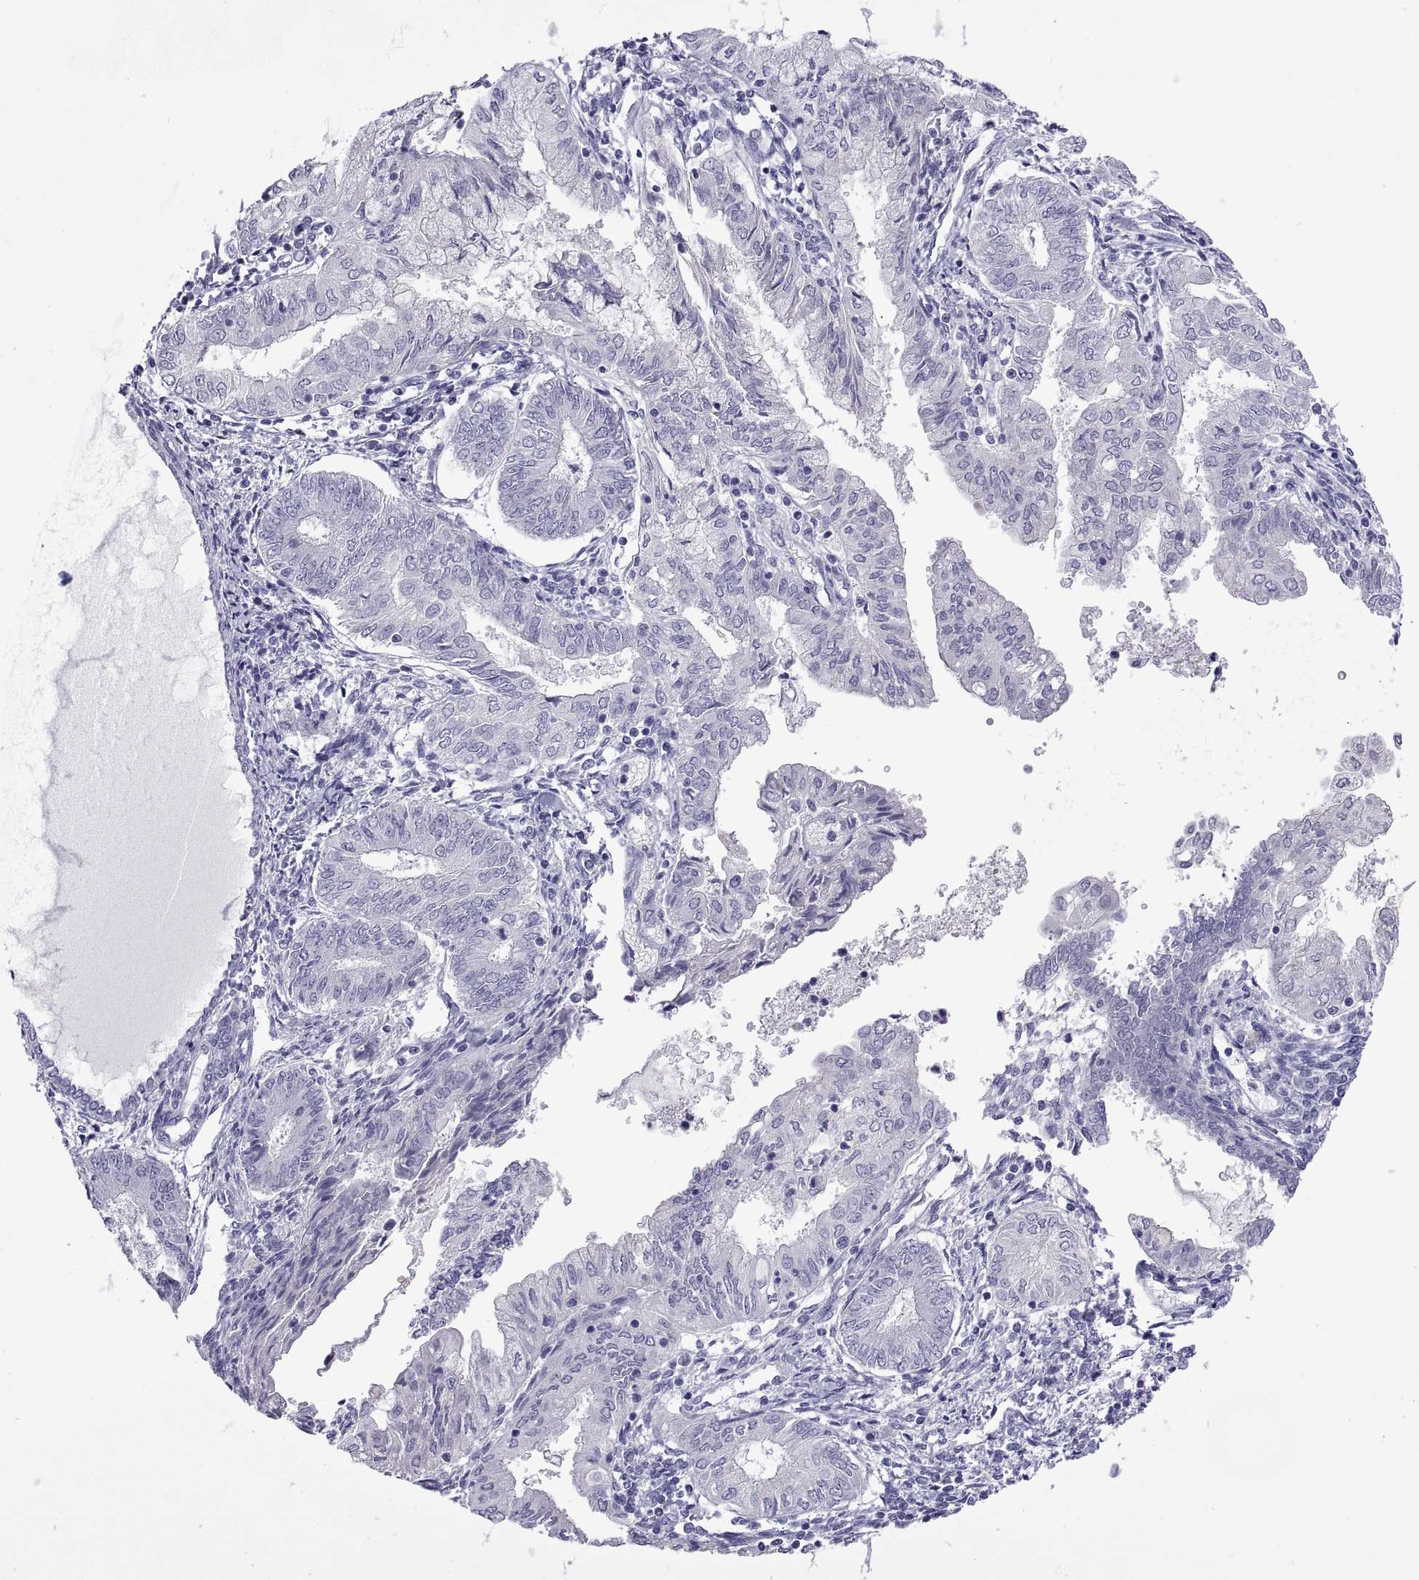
{"staining": {"intensity": "negative", "quantity": "none", "location": "none"}, "tissue": "endometrial cancer", "cell_type": "Tumor cells", "image_type": "cancer", "snomed": [{"axis": "morphology", "description": "Adenocarcinoma, NOS"}, {"axis": "topography", "description": "Endometrium"}], "caption": "Immunohistochemistry micrograph of neoplastic tissue: endometrial adenocarcinoma stained with DAB reveals no significant protein staining in tumor cells.", "gene": "VSX2", "patient": {"sex": "female", "age": 68}}